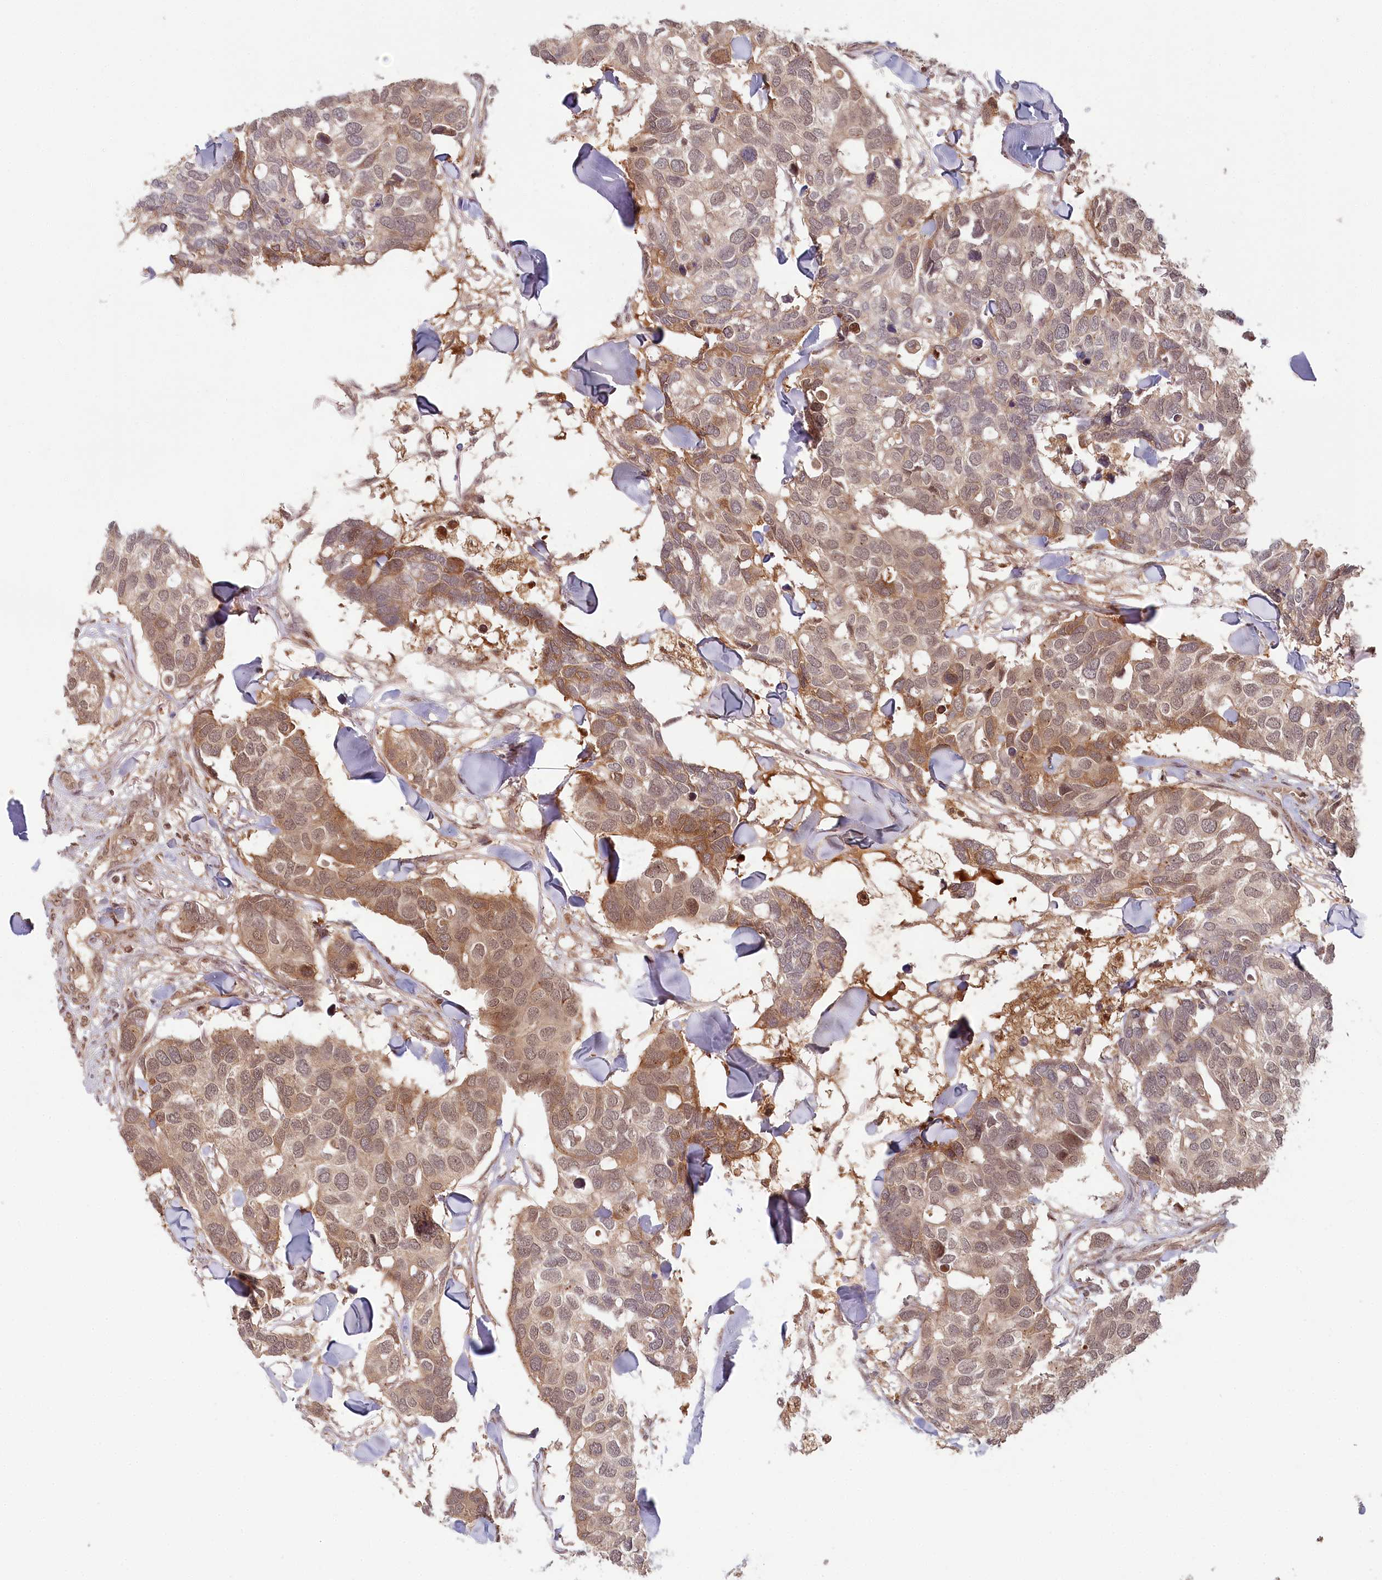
{"staining": {"intensity": "moderate", "quantity": ">75%", "location": "cytoplasmic/membranous,nuclear"}, "tissue": "breast cancer", "cell_type": "Tumor cells", "image_type": "cancer", "snomed": [{"axis": "morphology", "description": "Duct carcinoma"}, {"axis": "topography", "description": "Breast"}], "caption": "Immunohistochemical staining of breast cancer displays medium levels of moderate cytoplasmic/membranous and nuclear staining in approximately >75% of tumor cells.", "gene": "WAPL", "patient": {"sex": "female", "age": 83}}